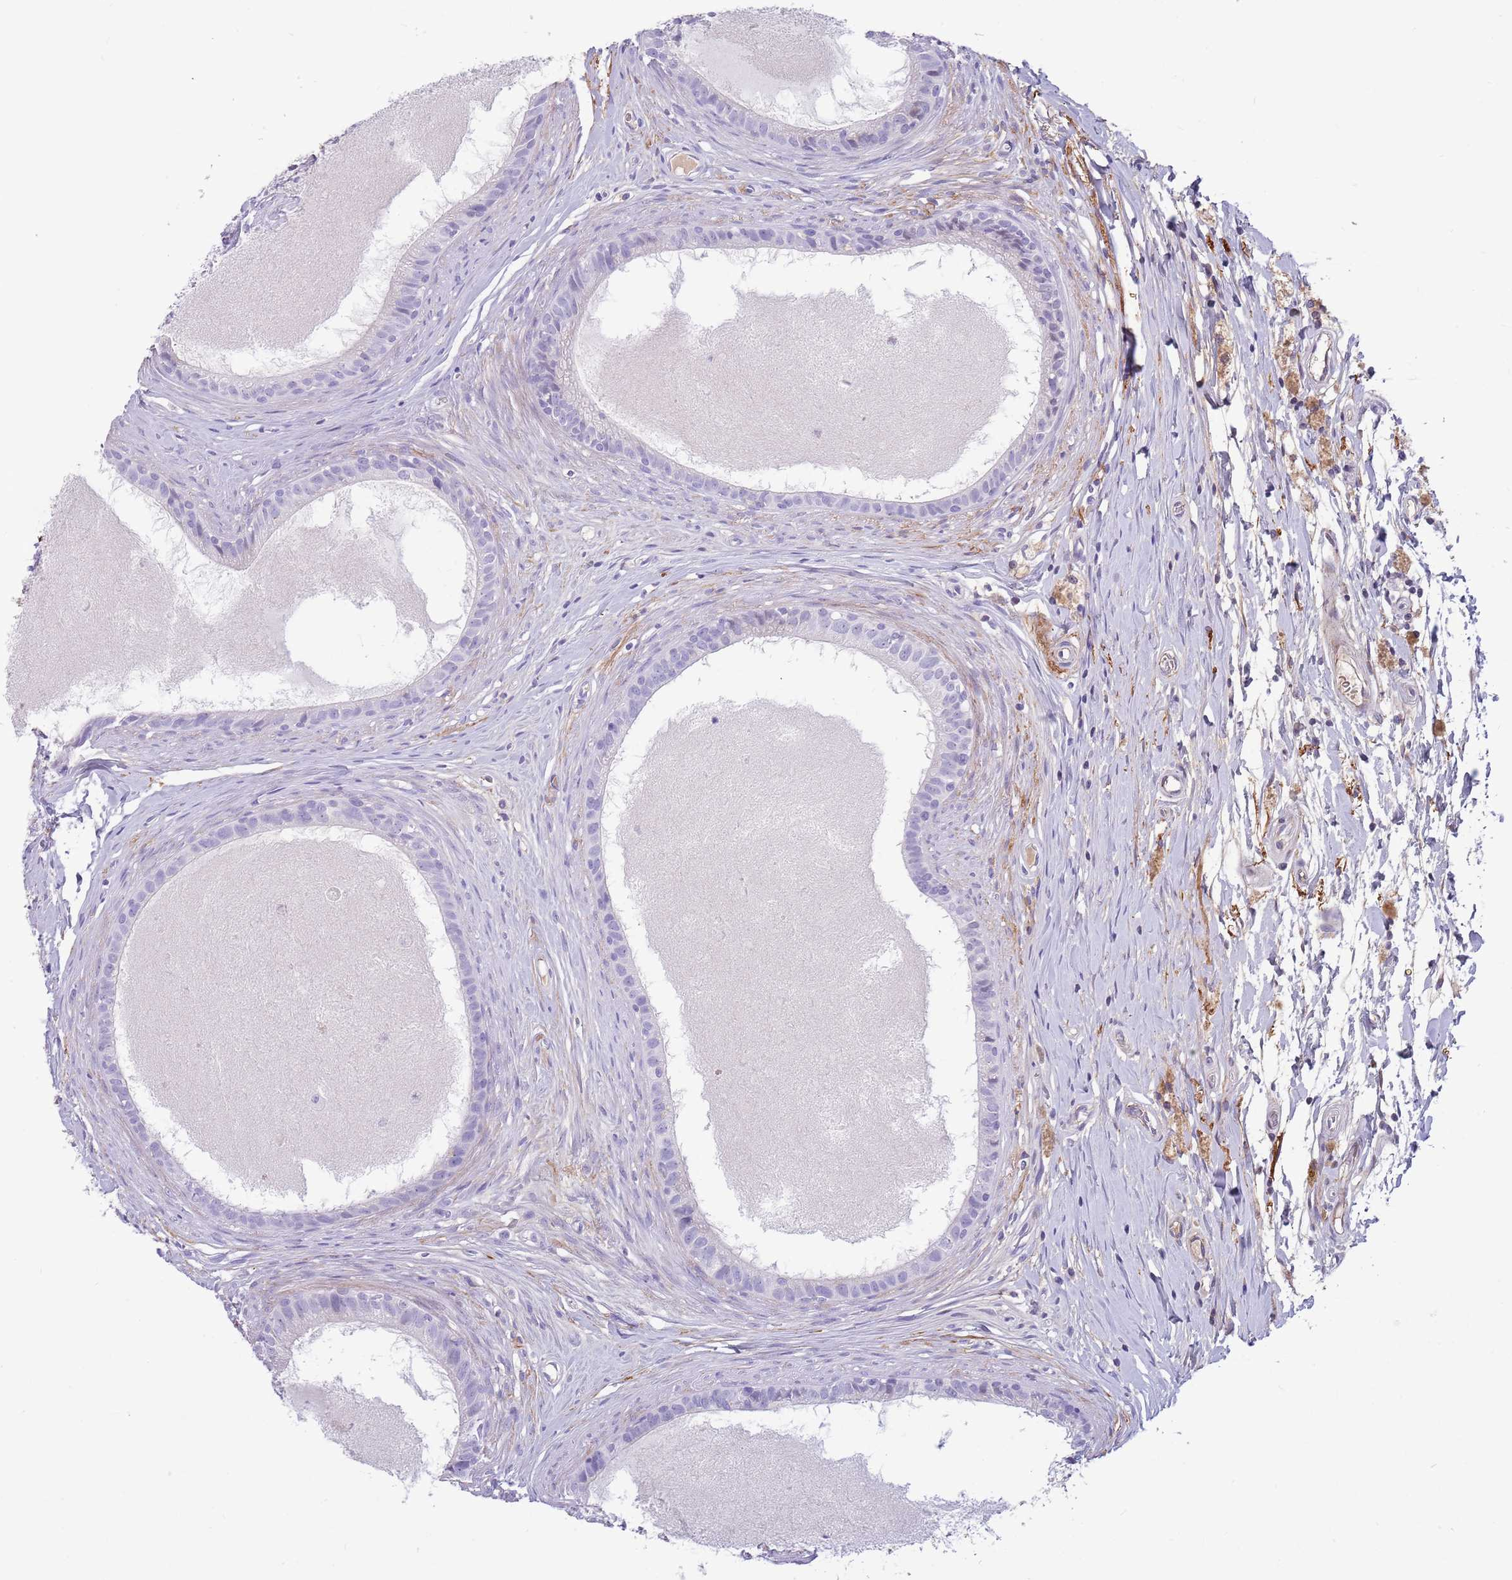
{"staining": {"intensity": "negative", "quantity": "none", "location": "none"}, "tissue": "epididymis", "cell_type": "Glandular cells", "image_type": "normal", "snomed": [{"axis": "morphology", "description": "Normal tissue, NOS"}, {"axis": "topography", "description": "Epididymis"}], "caption": "This image is of normal epididymis stained with immunohistochemistry to label a protein in brown with the nuclei are counter-stained blue. There is no staining in glandular cells. (IHC, brightfield microscopy, high magnification).", "gene": "LEPROTL1", "patient": {"sex": "male", "age": 80}}